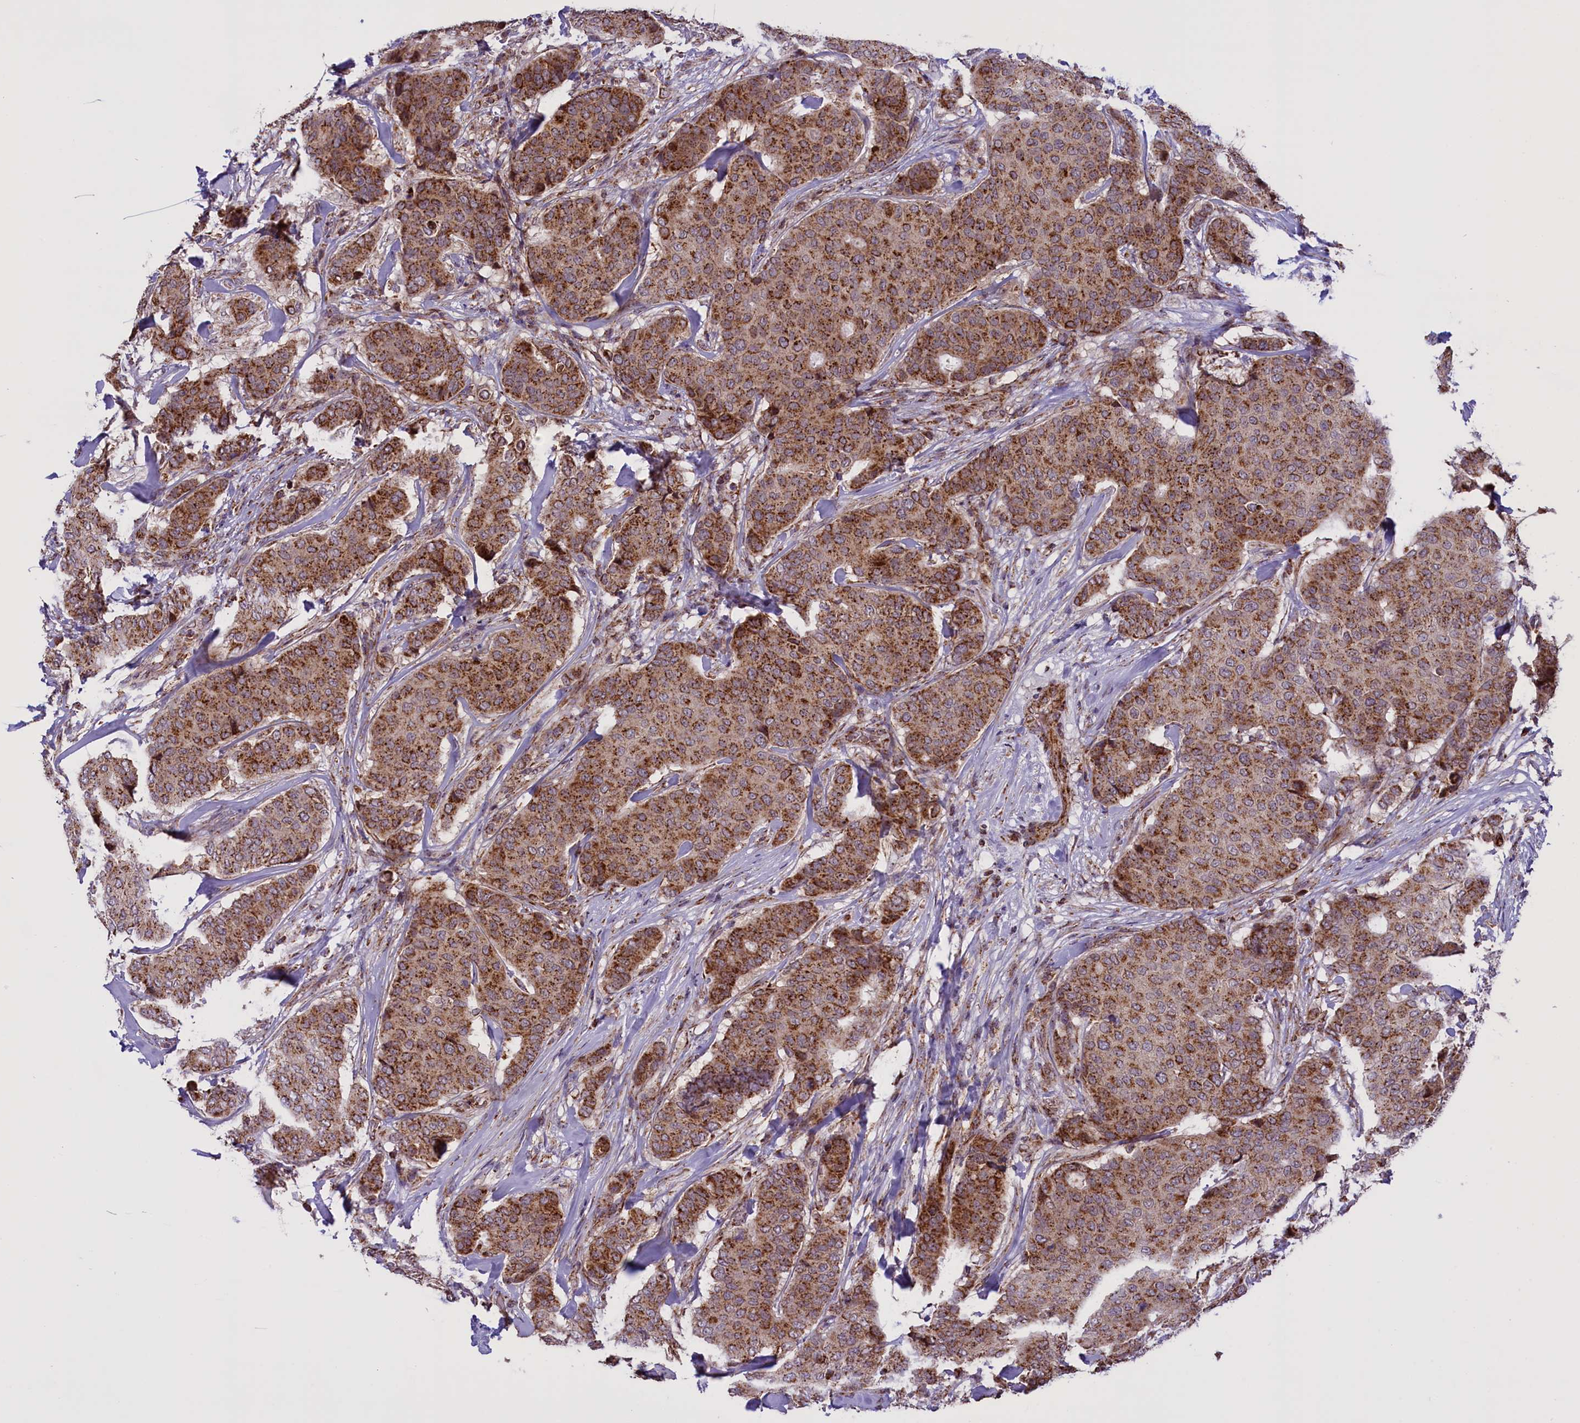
{"staining": {"intensity": "moderate", "quantity": ">75%", "location": "cytoplasmic/membranous"}, "tissue": "breast cancer", "cell_type": "Tumor cells", "image_type": "cancer", "snomed": [{"axis": "morphology", "description": "Duct carcinoma"}, {"axis": "topography", "description": "Breast"}], "caption": "DAB immunohistochemical staining of invasive ductal carcinoma (breast) reveals moderate cytoplasmic/membranous protein positivity in about >75% of tumor cells.", "gene": "NDUFS5", "patient": {"sex": "female", "age": 75}}